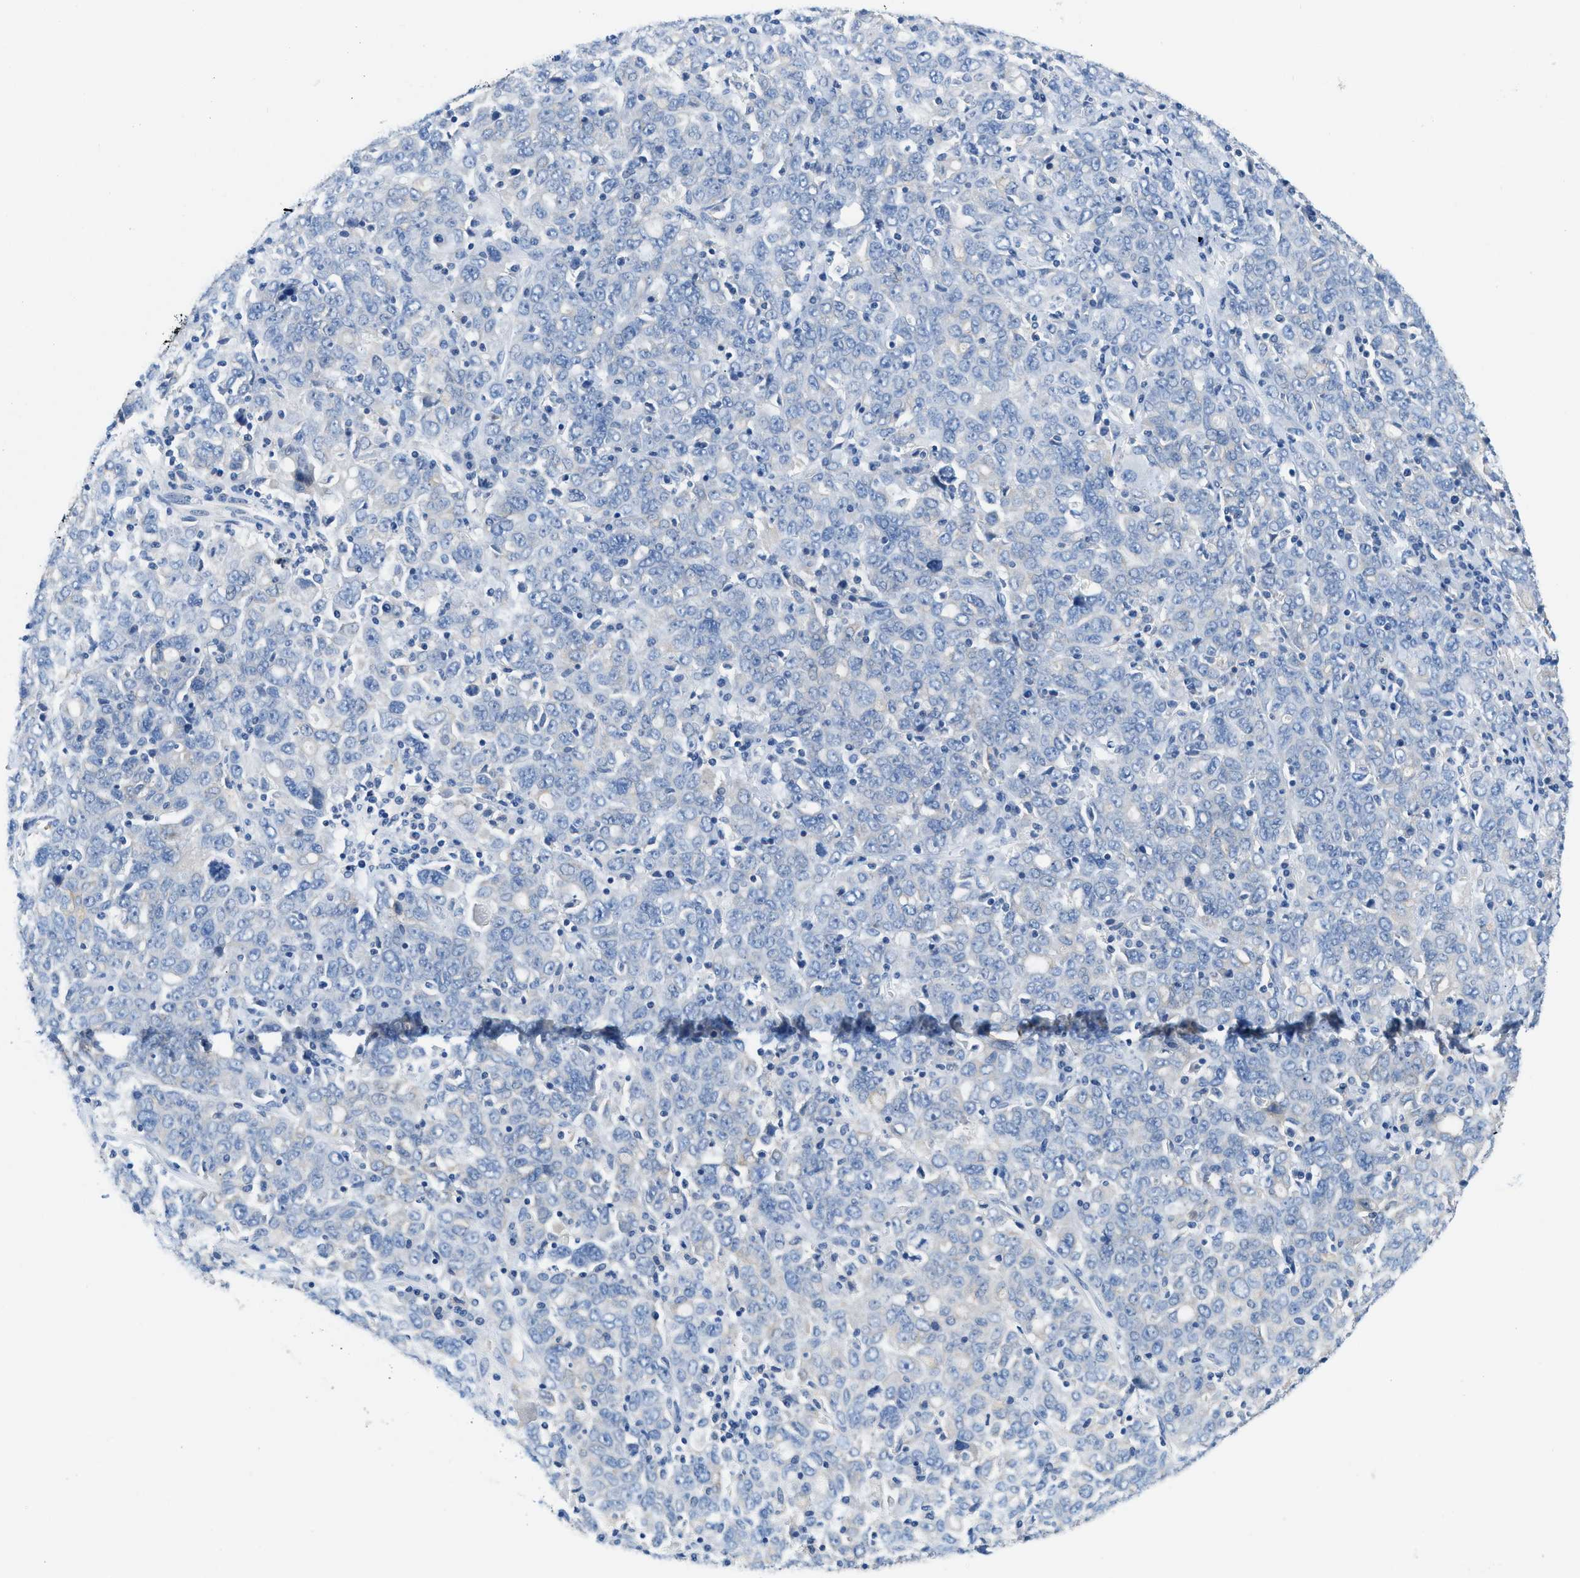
{"staining": {"intensity": "negative", "quantity": "none", "location": "none"}, "tissue": "ovarian cancer", "cell_type": "Tumor cells", "image_type": "cancer", "snomed": [{"axis": "morphology", "description": "Carcinoma, endometroid"}, {"axis": "topography", "description": "Ovary"}], "caption": "Immunohistochemistry (IHC) of human endometroid carcinoma (ovarian) reveals no positivity in tumor cells.", "gene": "BPGM", "patient": {"sex": "female", "age": 62}}